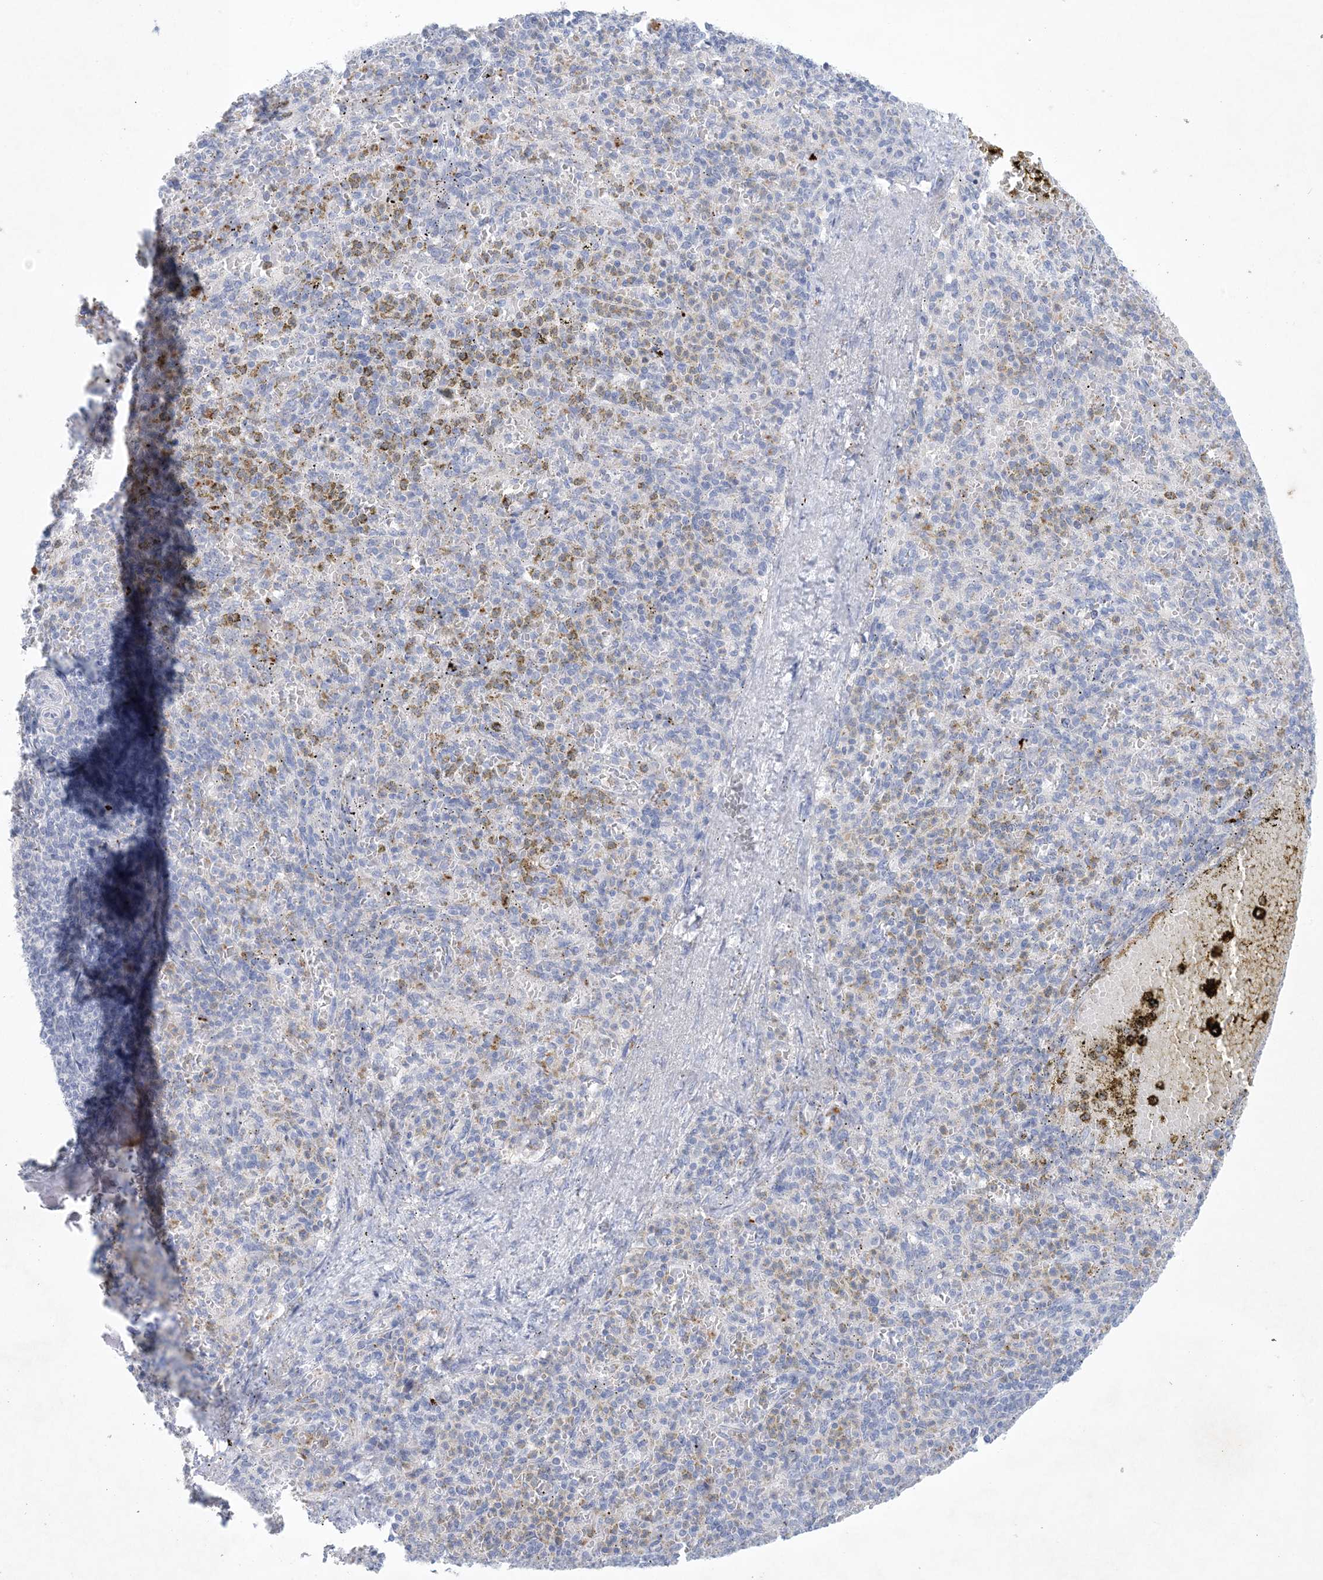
{"staining": {"intensity": "weak", "quantity": "<25%", "location": "cytoplasmic/membranous"}, "tissue": "spleen", "cell_type": "Cells in red pulp", "image_type": "normal", "snomed": [{"axis": "morphology", "description": "Normal tissue, NOS"}, {"axis": "topography", "description": "Spleen"}], "caption": "The image shows no staining of cells in red pulp in normal spleen. Nuclei are stained in blue.", "gene": "GABRG1", "patient": {"sex": "female", "age": 74}}